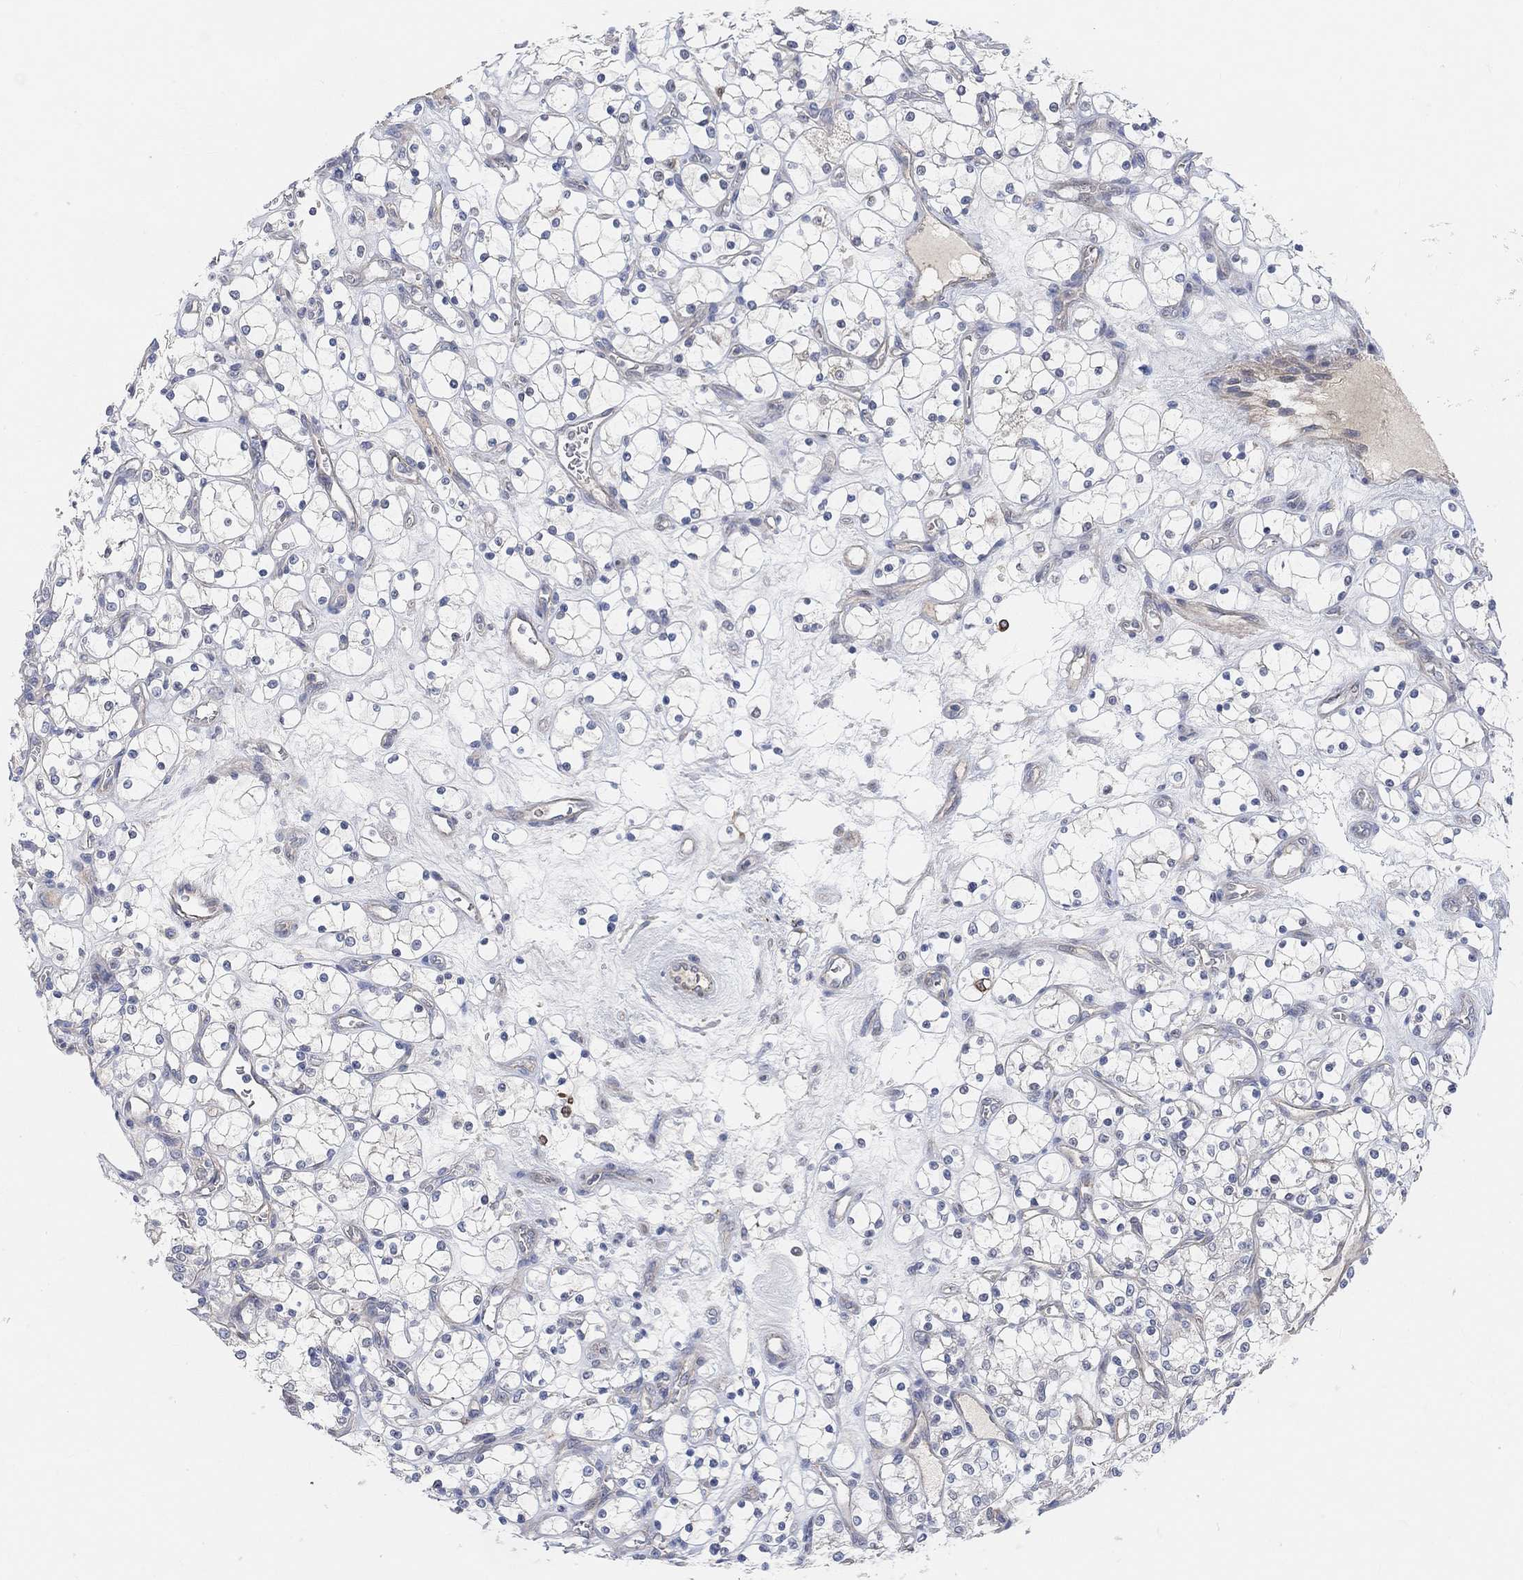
{"staining": {"intensity": "negative", "quantity": "none", "location": "none"}, "tissue": "renal cancer", "cell_type": "Tumor cells", "image_type": "cancer", "snomed": [{"axis": "morphology", "description": "Adenocarcinoma, NOS"}, {"axis": "topography", "description": "Kidney"}], "caption": "Renal adenocarcinoma was stained to show a protein in brown. There is no significant positivity in tumor cells.", "gene": "HCRTR1", "patient": {"sex": "female", "age": 69}}